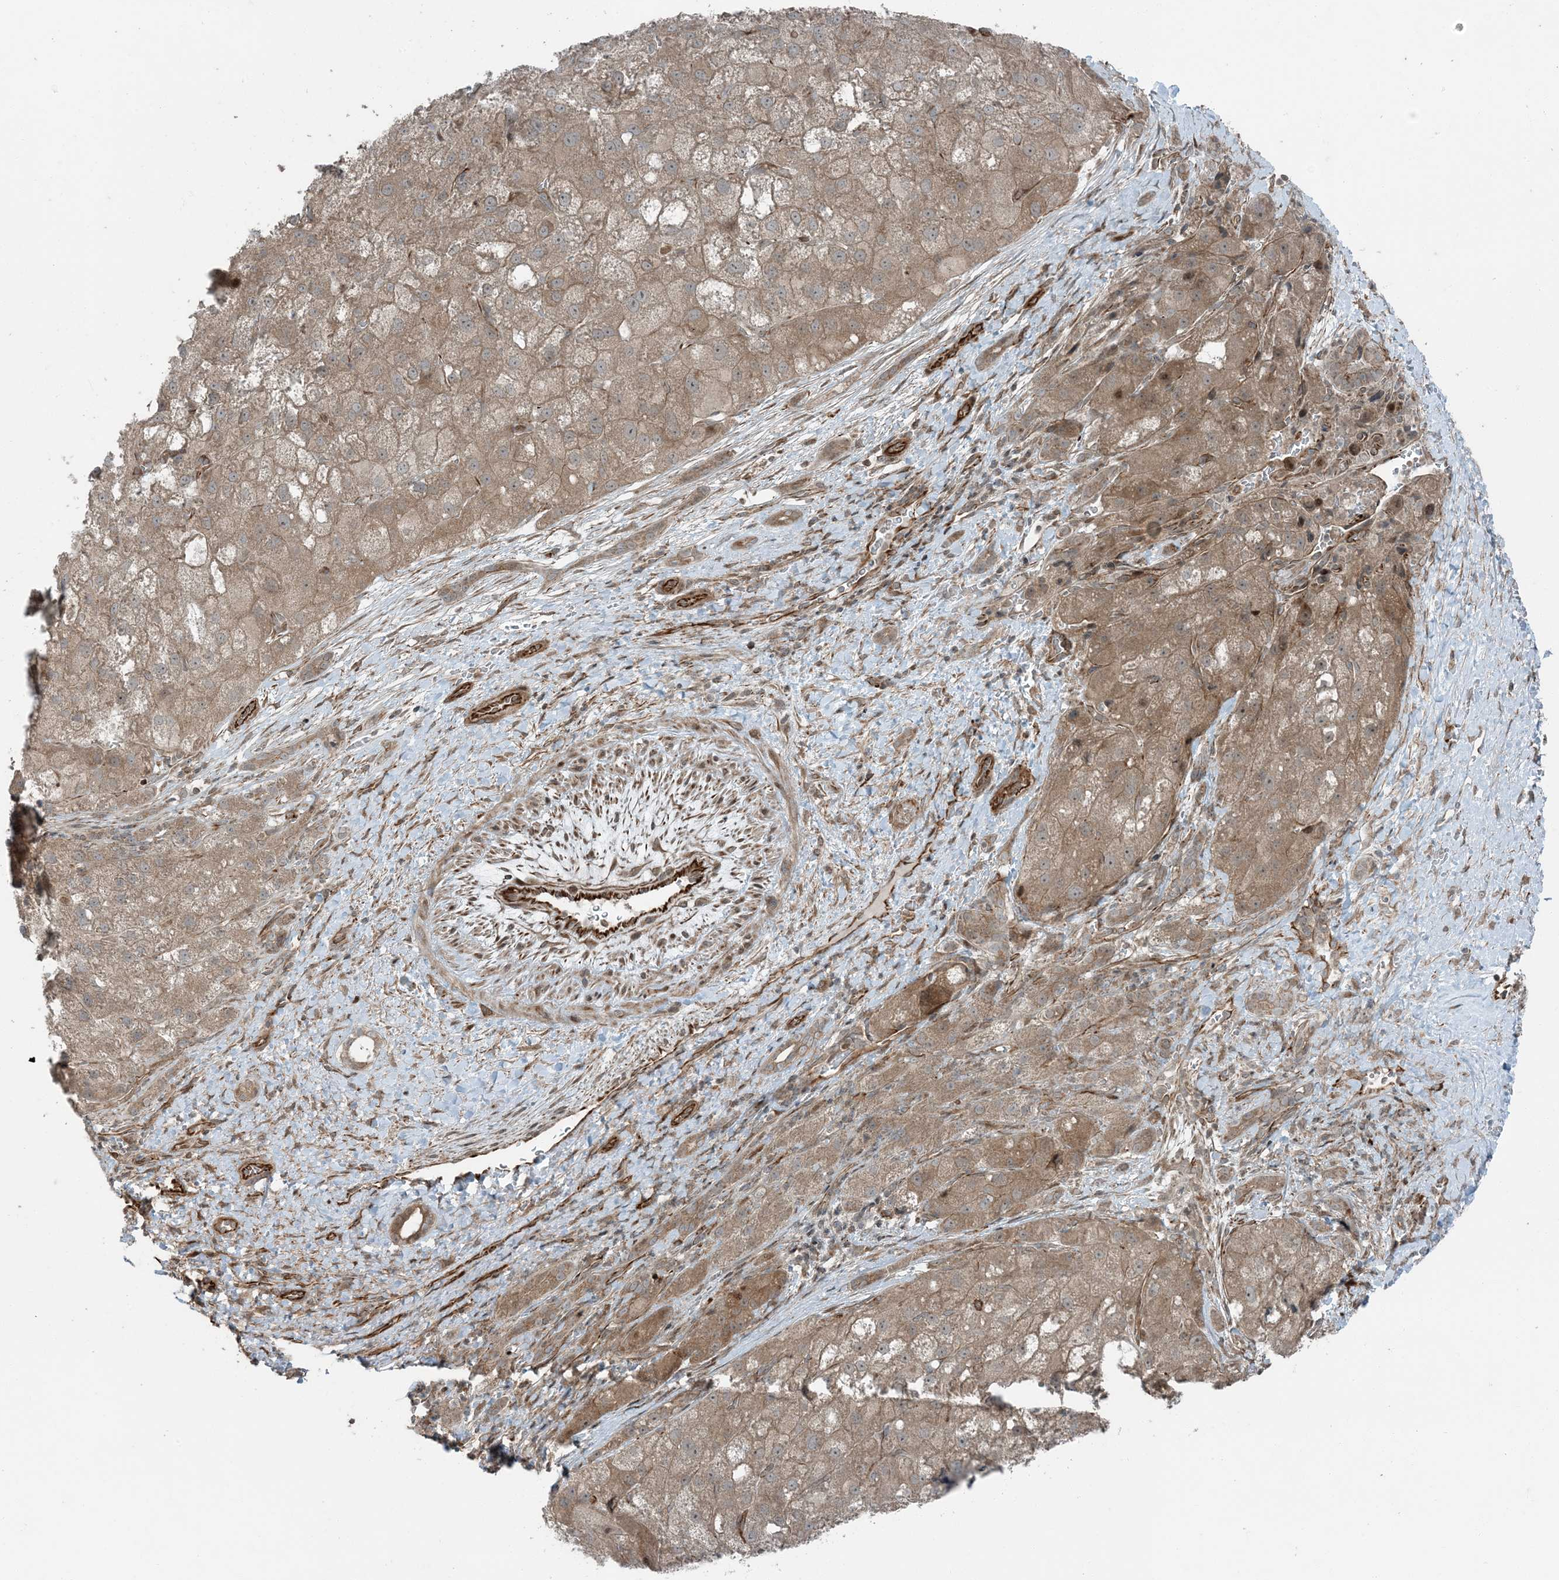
{"staining": {"intensity": "weak", "quantity": ">75%", "location": "cytoplasmic/membranous"}, "tissue": "liver cancer", "cell_type": "Tumor cells", "image_type": "cancer", "snomed": [{"axis": "morphology", "description": "Carcinoma, Hepatocellular, NOS"}, {"axis": "topography", "description": "Liver"}], "caption": "IHC micrograph of human hepatocellular carcinoma (liver) stained for a protein (brown), which reveals low levels of weak cytoplasmic/membranous expression in about >75% of tumor cells.", "gene": "EDEM2", "patient": {"sex": "male", "age": 57}}